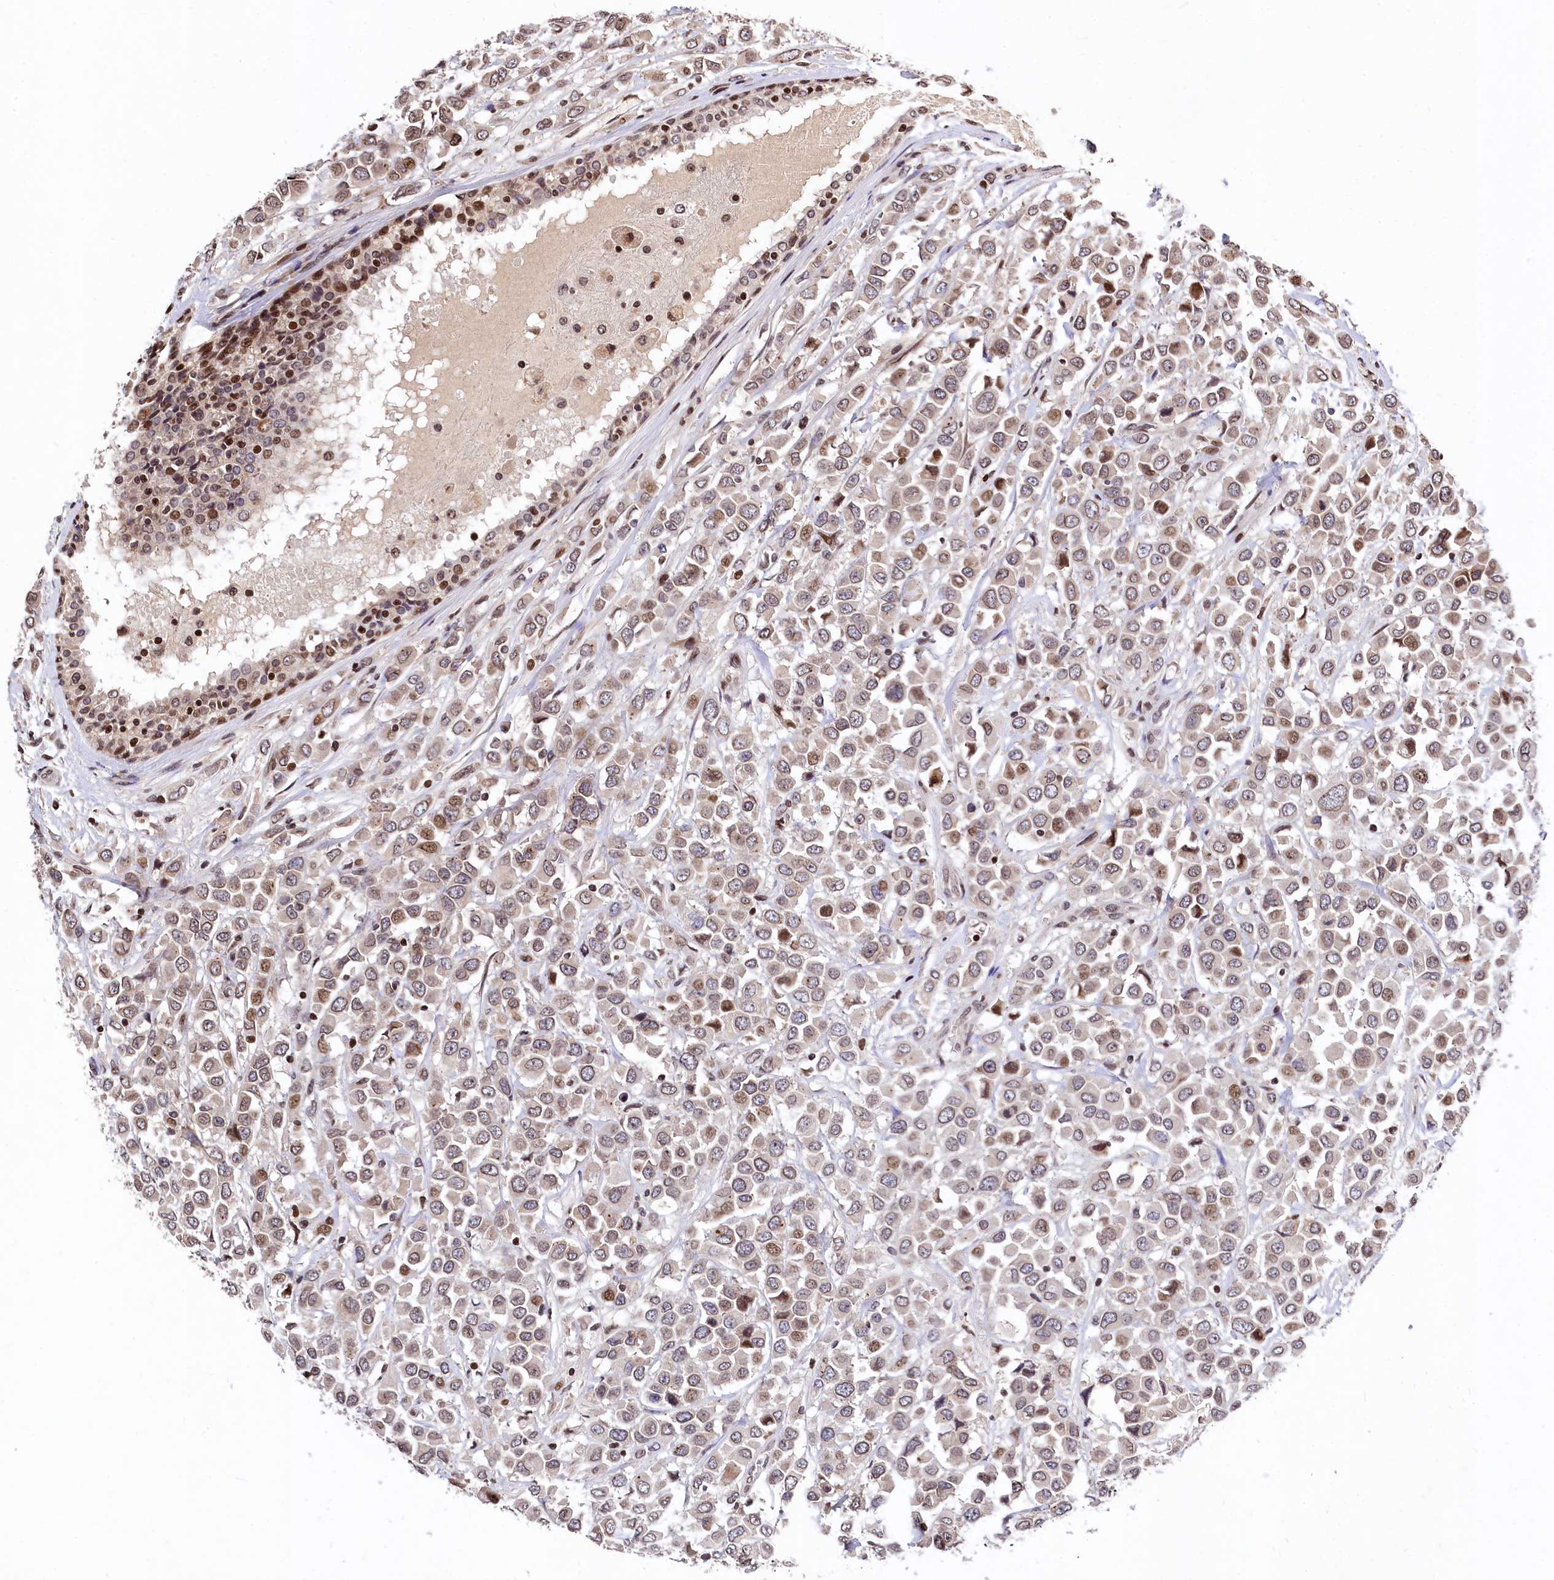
{"staining": {"intensity": "moderate", "quantity": "25%-75%", "location": "nuclear"}, "tissue": "breast cancer", "cell_type": "Tumor cells", "image_type": "cancer", "snomed": [{"axis": "morphology", "description": "Duct carcinoma"}, {"axis": "topography", "description": "Breast"}], "caption": "Breast cancer (infiltrating ductal carcinoma) was stained to show a protein in brown. There is medium levels of moderate nuclear expression in about 25%-75% of tumor cells.", "gene": "FAM217B", "patient": {"sex": "female", "age": 61}}